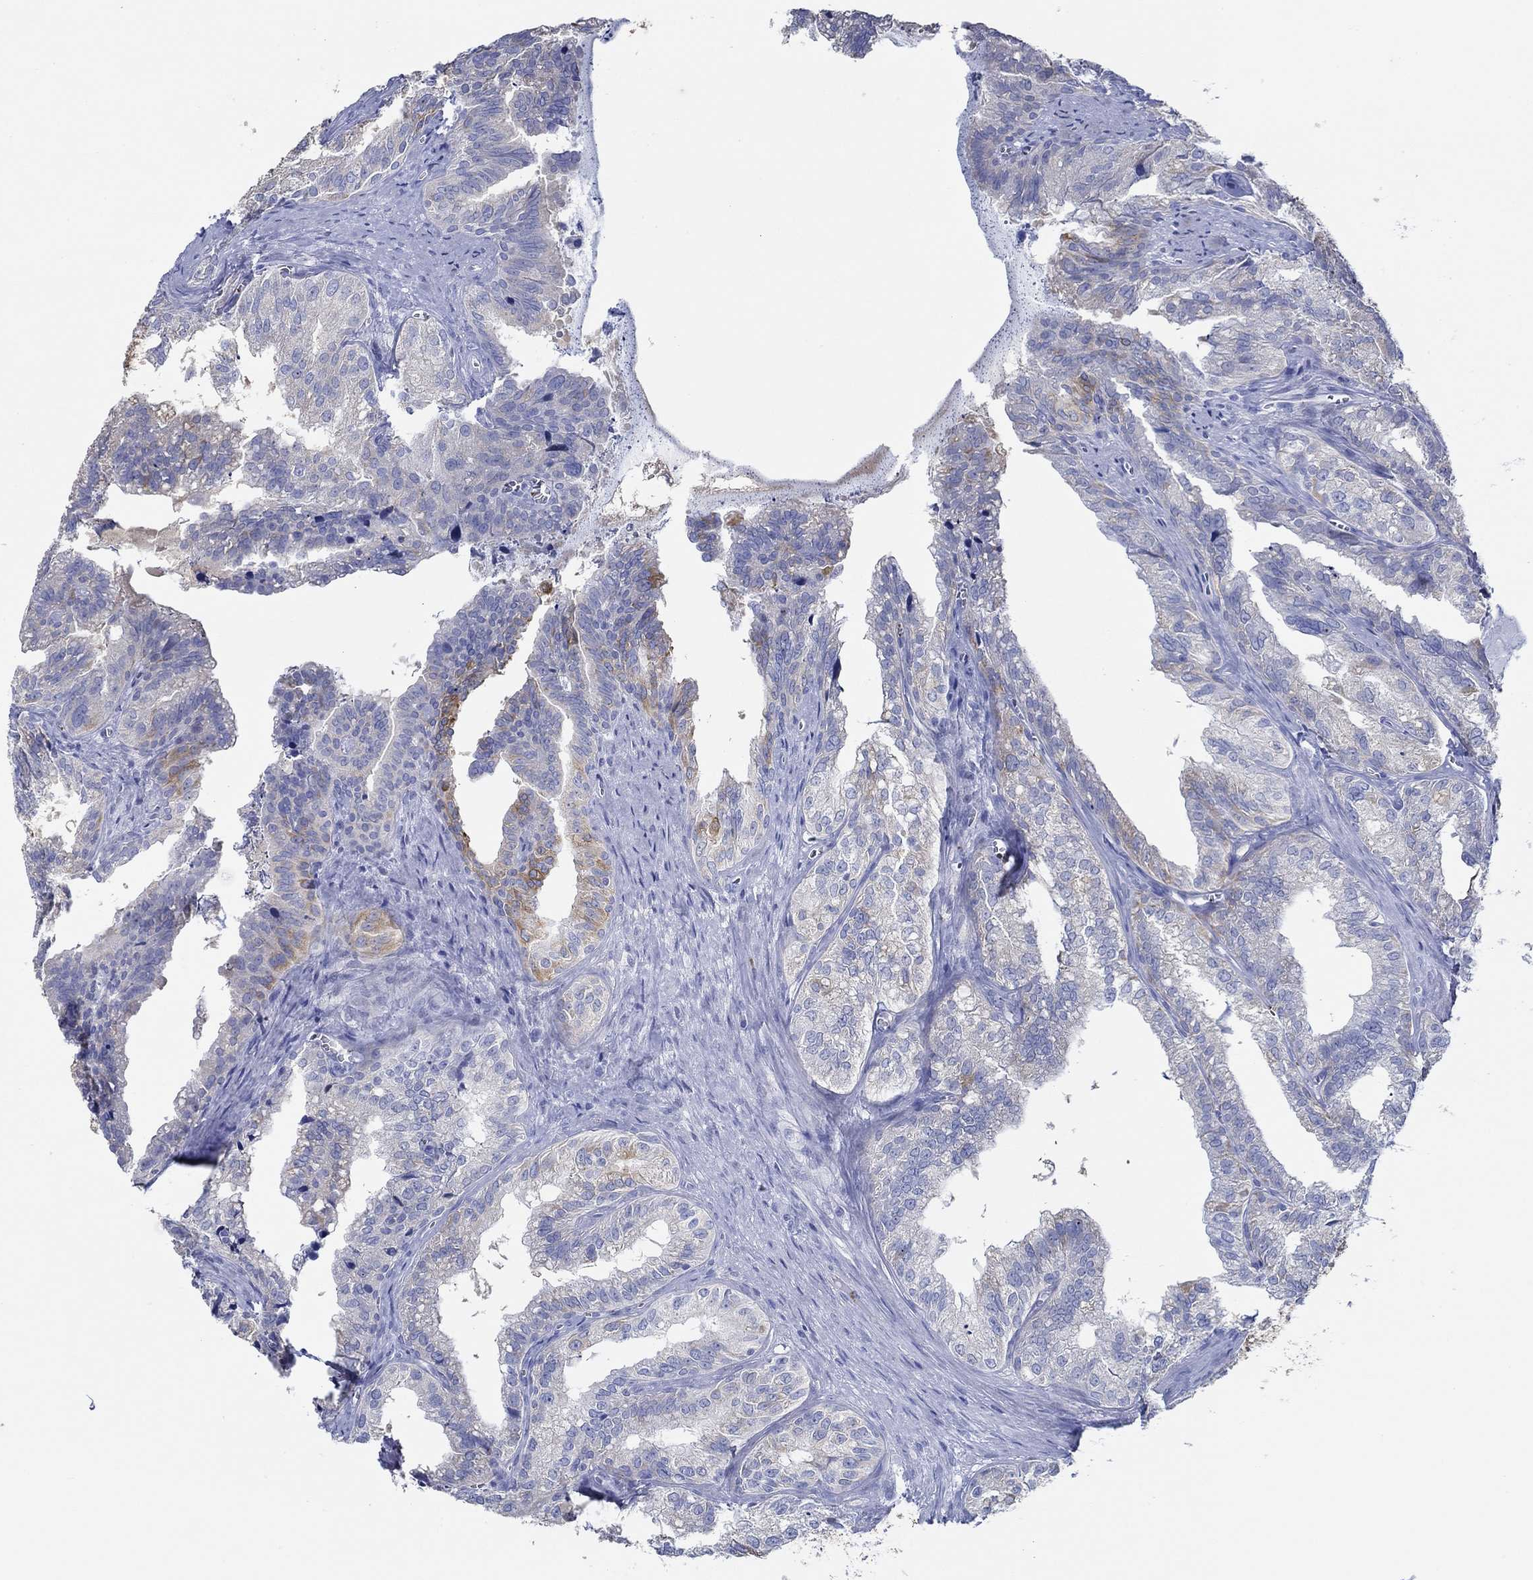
{"staining": {"intensity": "moderate", "quantity": "<25%", "location": "cytoplasmic/membranous"}, "tissue": "seminal vesicle", "cell_type": "Glandular cells", "image_type": "normal", "snomed": [{"axis": "morphology", "description": "Normal tissue, NOS"}, {"axis": "topography", "description": "Seminal veicle"}], "caption": "Protein expression analysis of unremarkable human seminal vesicle reveals moderate cytoplasmic/membranous positivity in about <25% of glandular cells. The staining was performed using DAB (3,3'-diaminobenzidine) to visualize the protein expression in brown, while the nuclei were stained in blue with hematoxylin (Magnification: 20x).", "gene": "SLC27A3", "patient": {"sex": "male", "age": 57}}